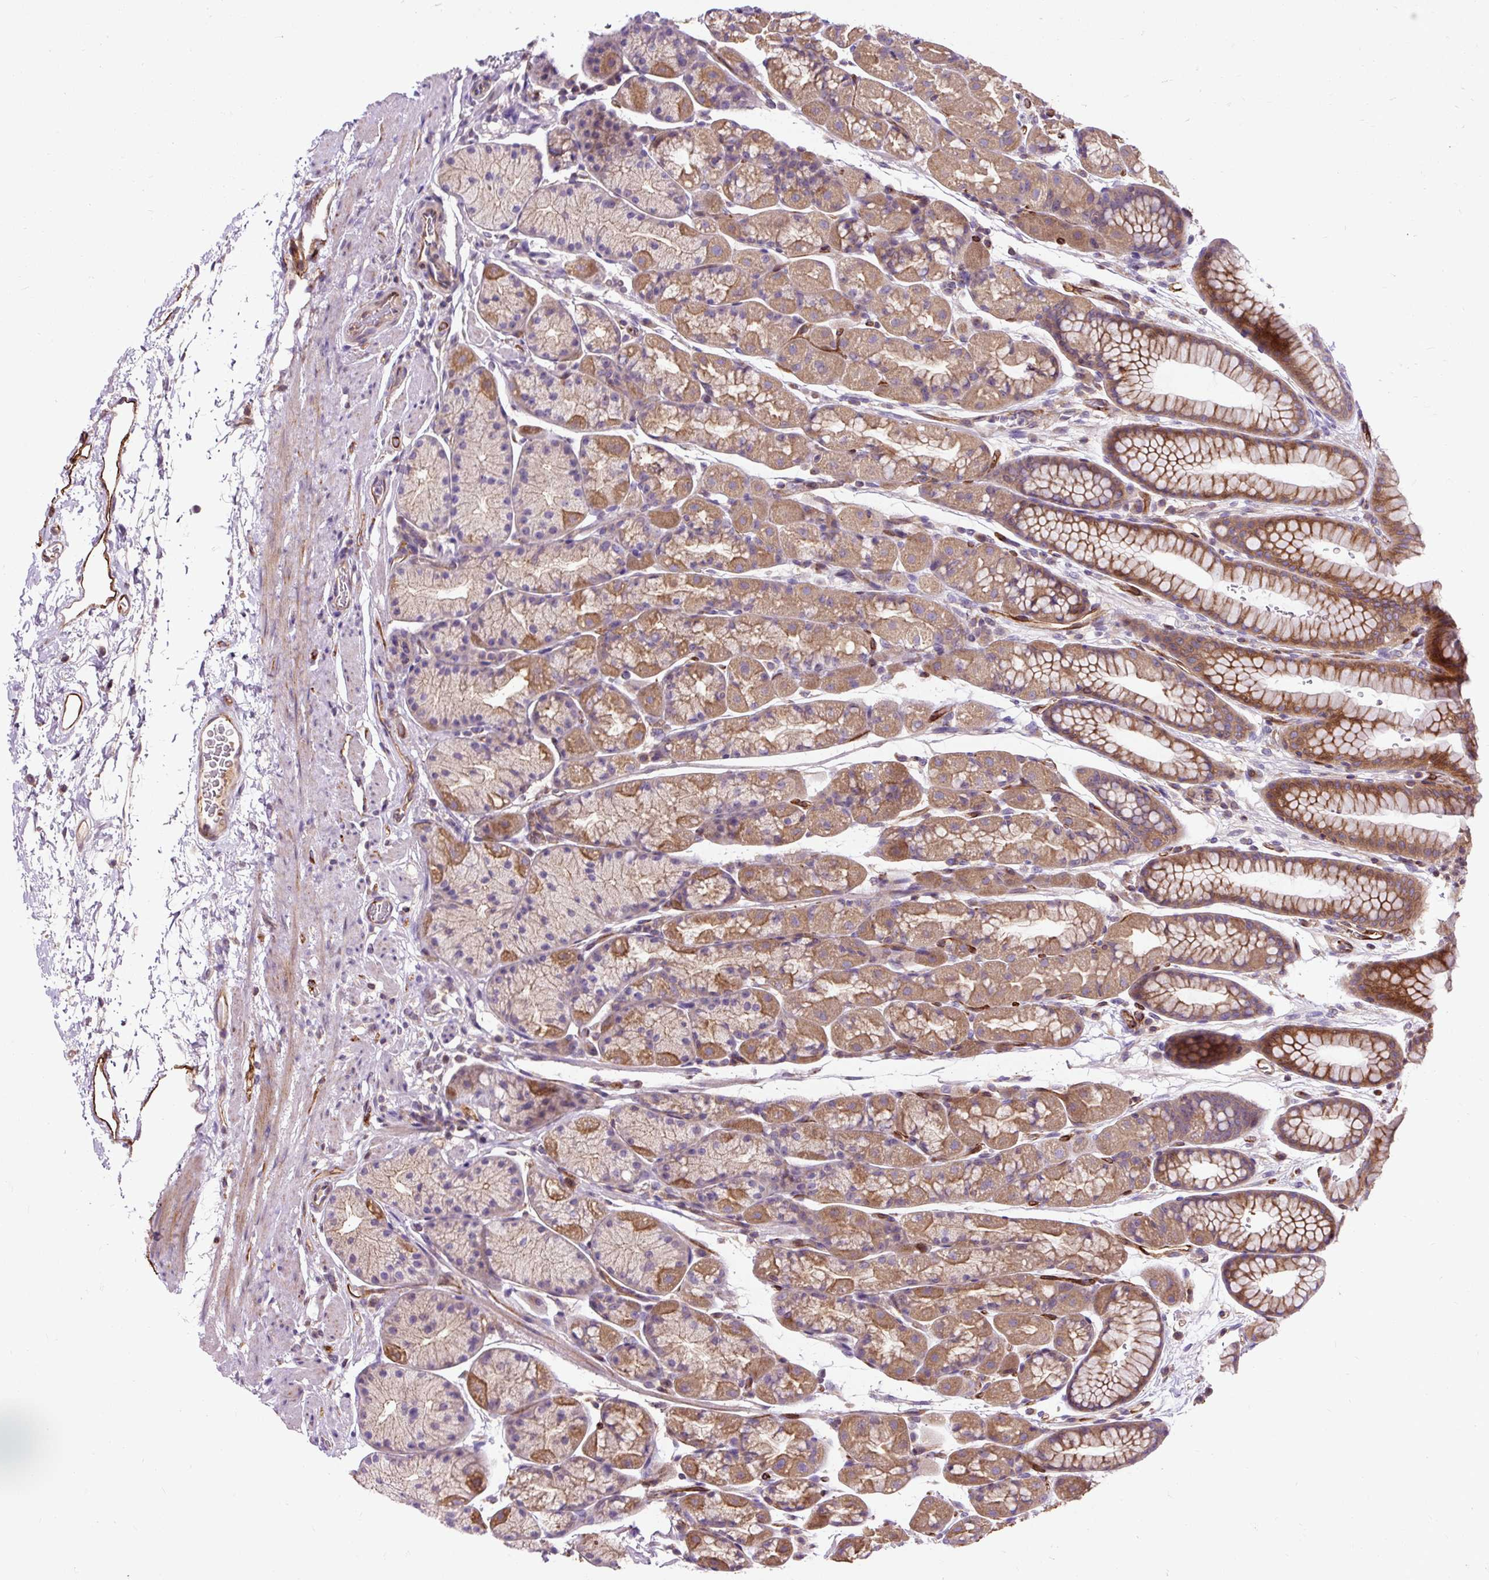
{"staining": {"intensity": "moderate", "quantity": "25%-75%", "location": "cytoplasmic/membranous"}, "tissue": "stomach", "cell_type": "Glandular cells", "image_type": "normal", "snomed": [{"axis": "morphology", "description": "Normal tissue, NOS"}, {"axis": "topography", "description": "Stomach, lower"}], "caption": "DAB (3,3'-diaminobenzidine) immunohistochemical staining of normal human stomach demonstrates moderate cytoplasmic/membranous protein expression in about 25%-75% of glandular cells.", "gene": "PCDHGB3", "patient": {"sex": "male", "age": 67}}